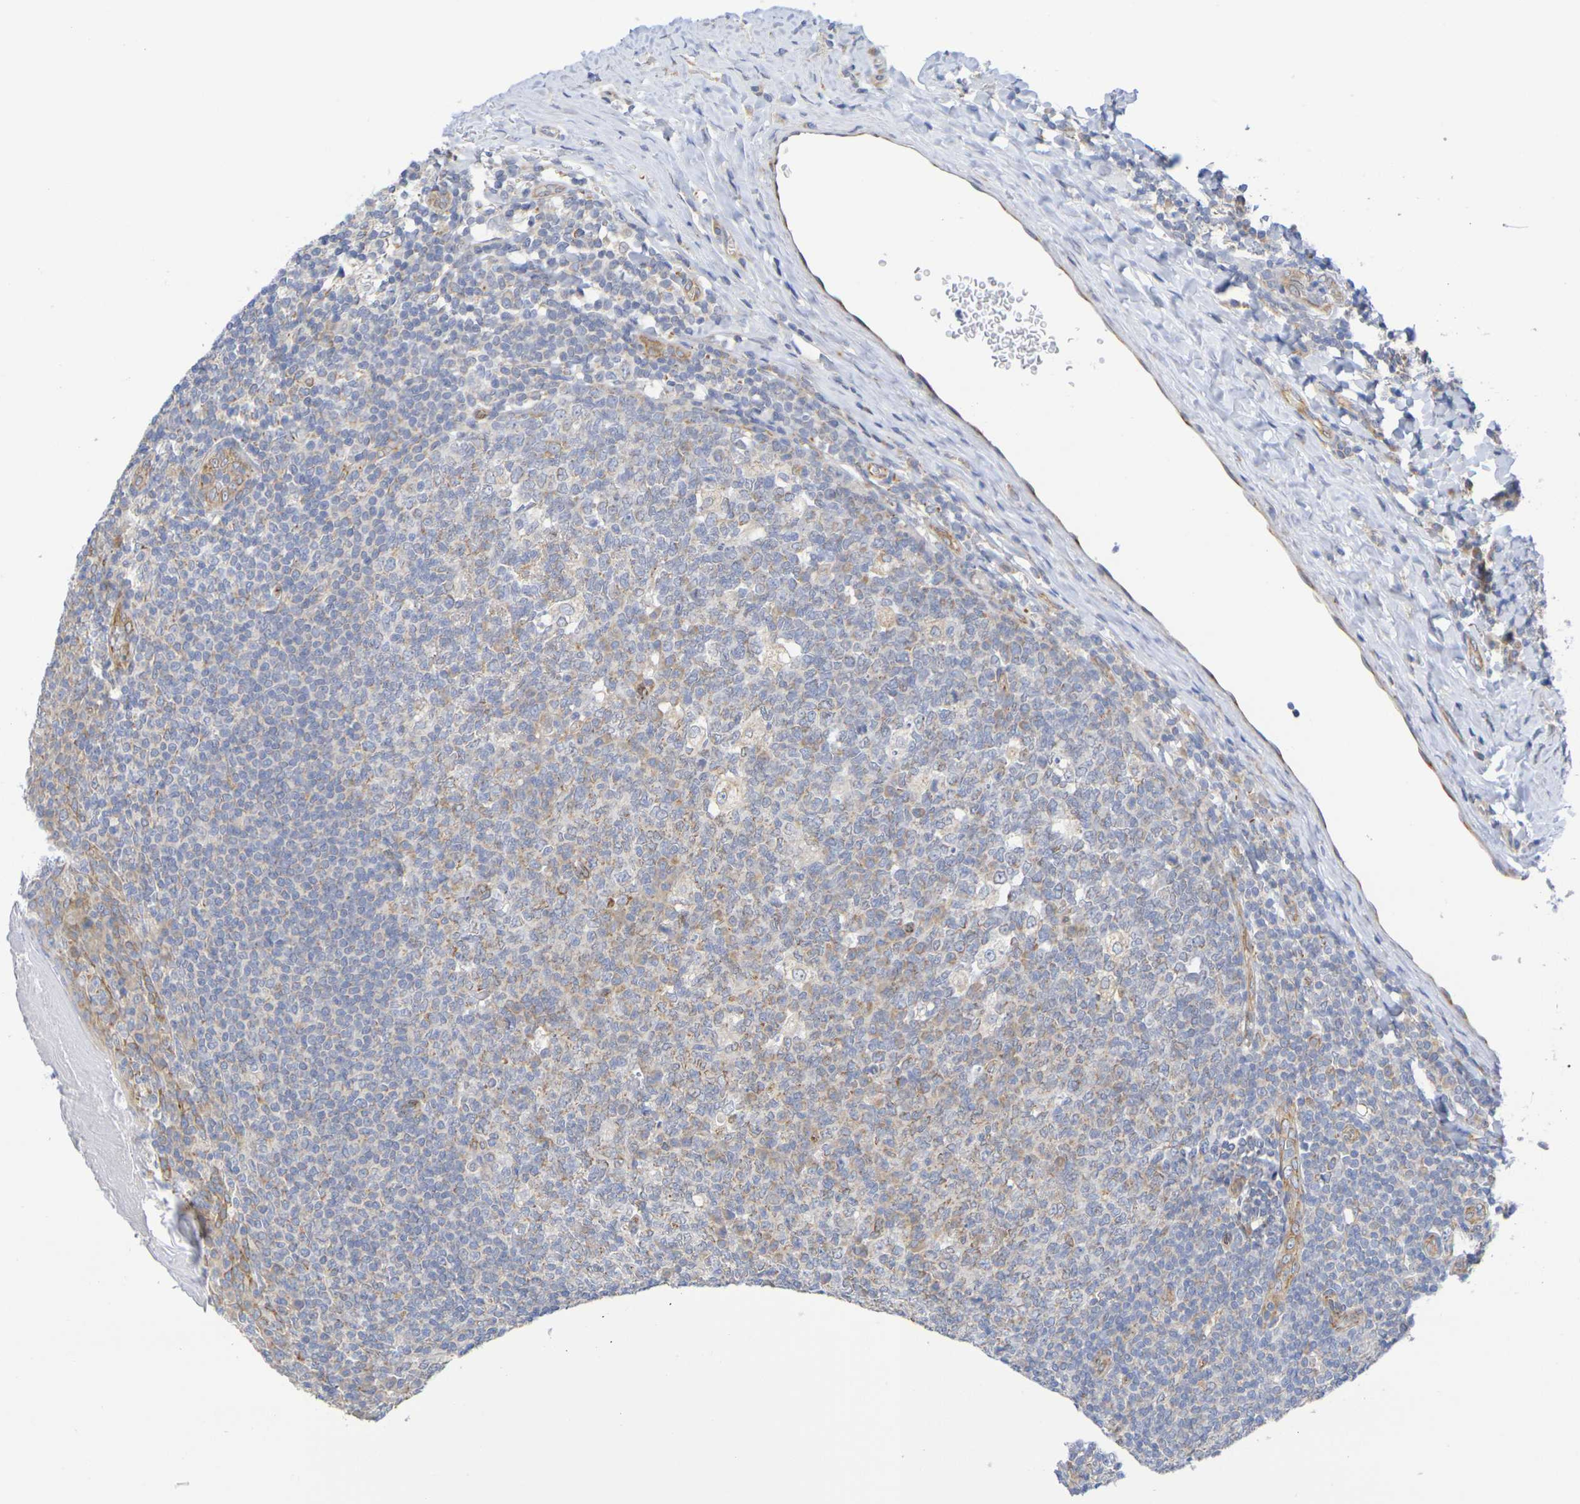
{"staining": {"intensity": "weak", "quantity": "25%-75%", "location": "cytoplasmic/membranous"}, "tissue": "tonsil", "cell_type": "Germinal center cells", "image_type": "normal", "snomed": [{"axis": "morphology", "description": "Normal tissue, NOS"}, {"axis": "topography", "description": "Tonsil"}], "caption": "Benign tonsil was stained to show a protein in brown. There is low levels of weak cytoplasmic/membranous expression in approximately 25%-75% of germinal center cells. The protein of interest is shown in brown color, while the nuclei are stained blue.", "gene": "TMCC3", "patient": {"sex": "male", "age": 31}}